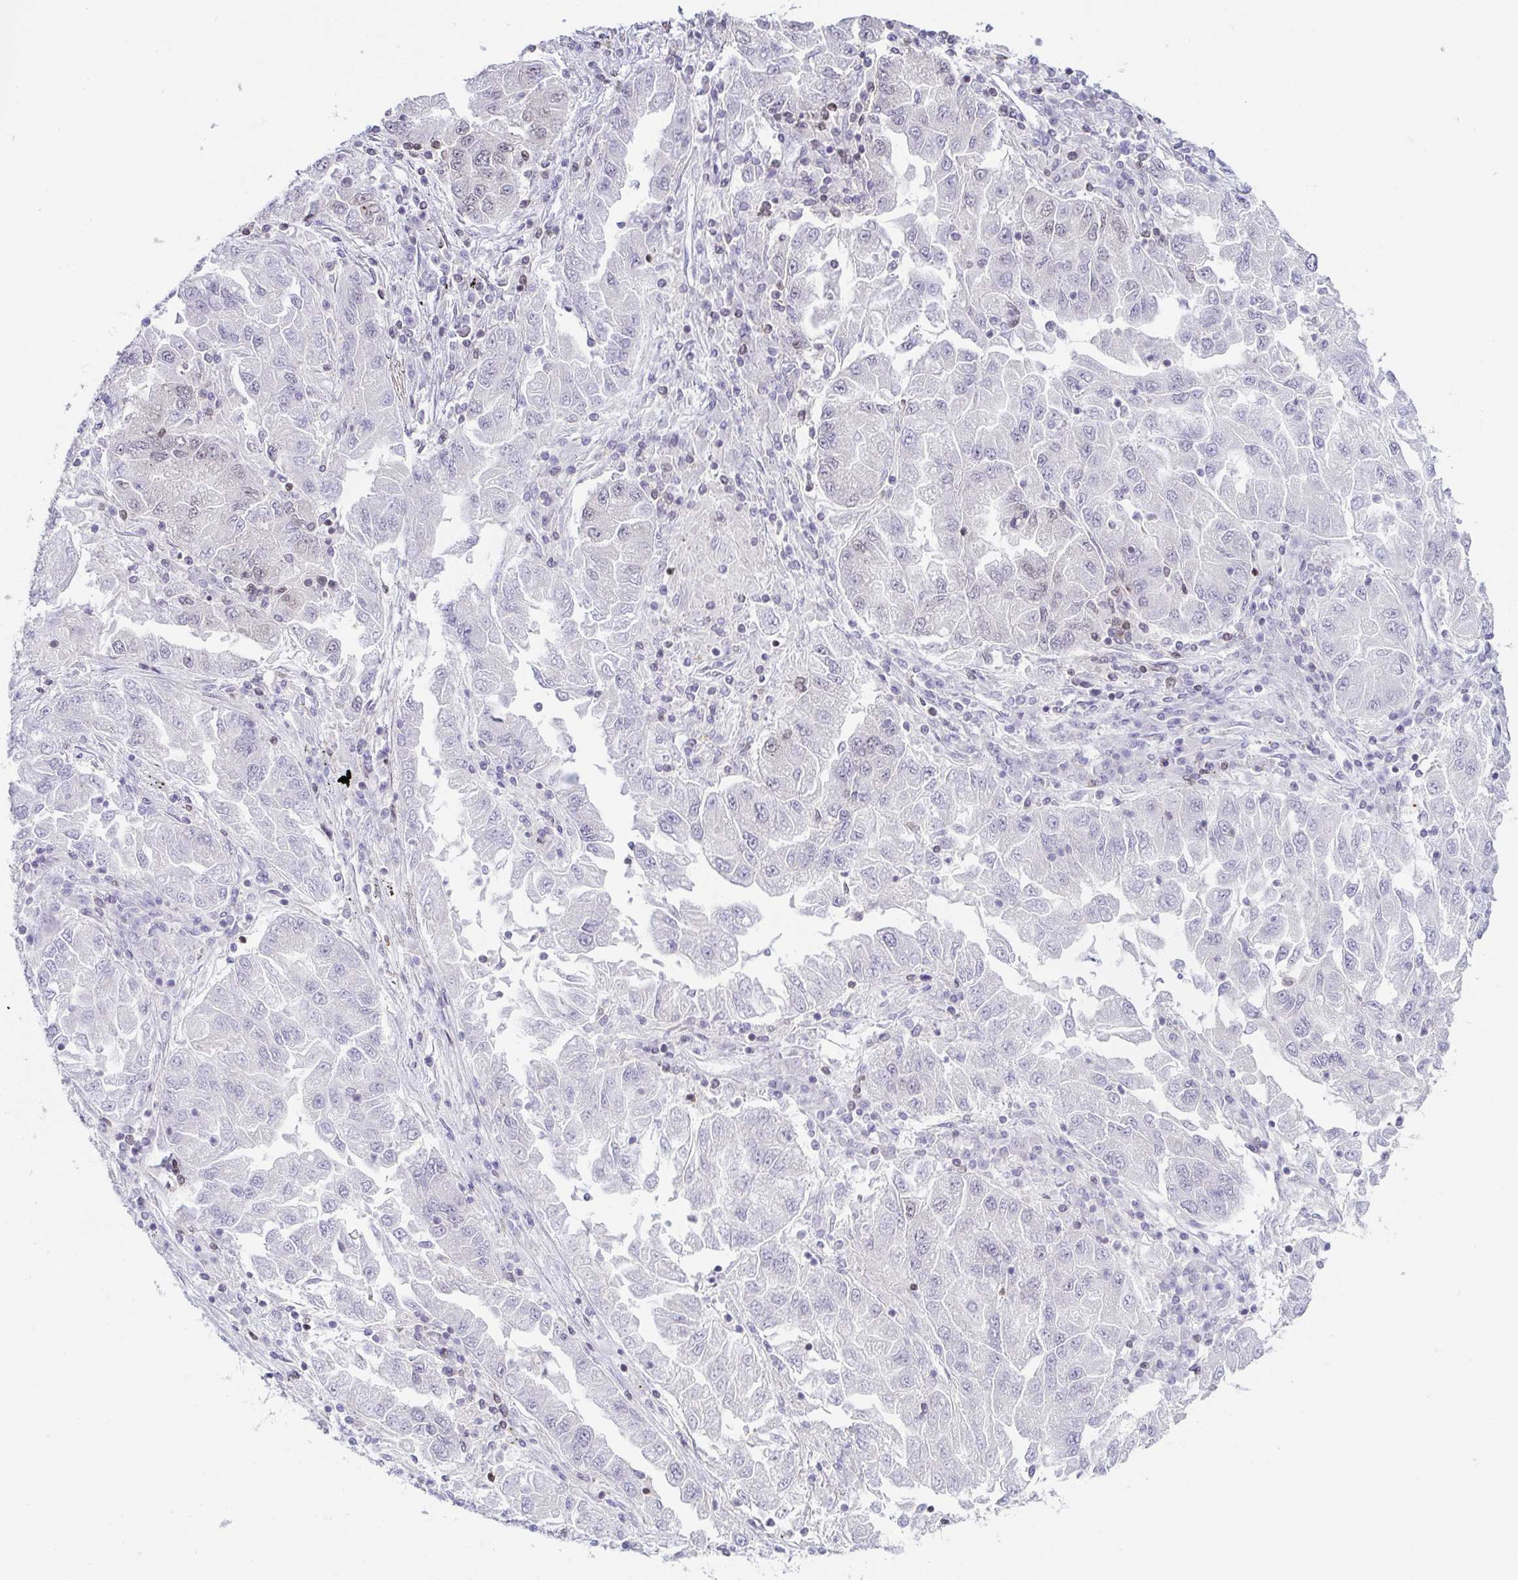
{"staining": {"intensity": "negative", "quantity": "none", "location": "none"}, "tissue": "lung cancer", "cell_type": "Tumor cells", "image_type": "cancer", "snomed": [{"axis": "morphology", "description": "Adenocarcinoma, NOS"}, {"axis": "morphology", "description": "Adenocarcinoma primary or metastatic"}, {"axis": "topography", "description": "Lung"}], "caption": "The immunohistochemistry micrograph has no significant expression in tumor cells of lung cancer (adenocarcinoma primary or metastatic) tissue. (DAB (3,3'-diaminobenzidine) immunohistochemistry (IHC) visualized using brightfield microscopy, high magnification).", "gene": "EWSR1", "patient": {"sex": "male", "age": 74}}